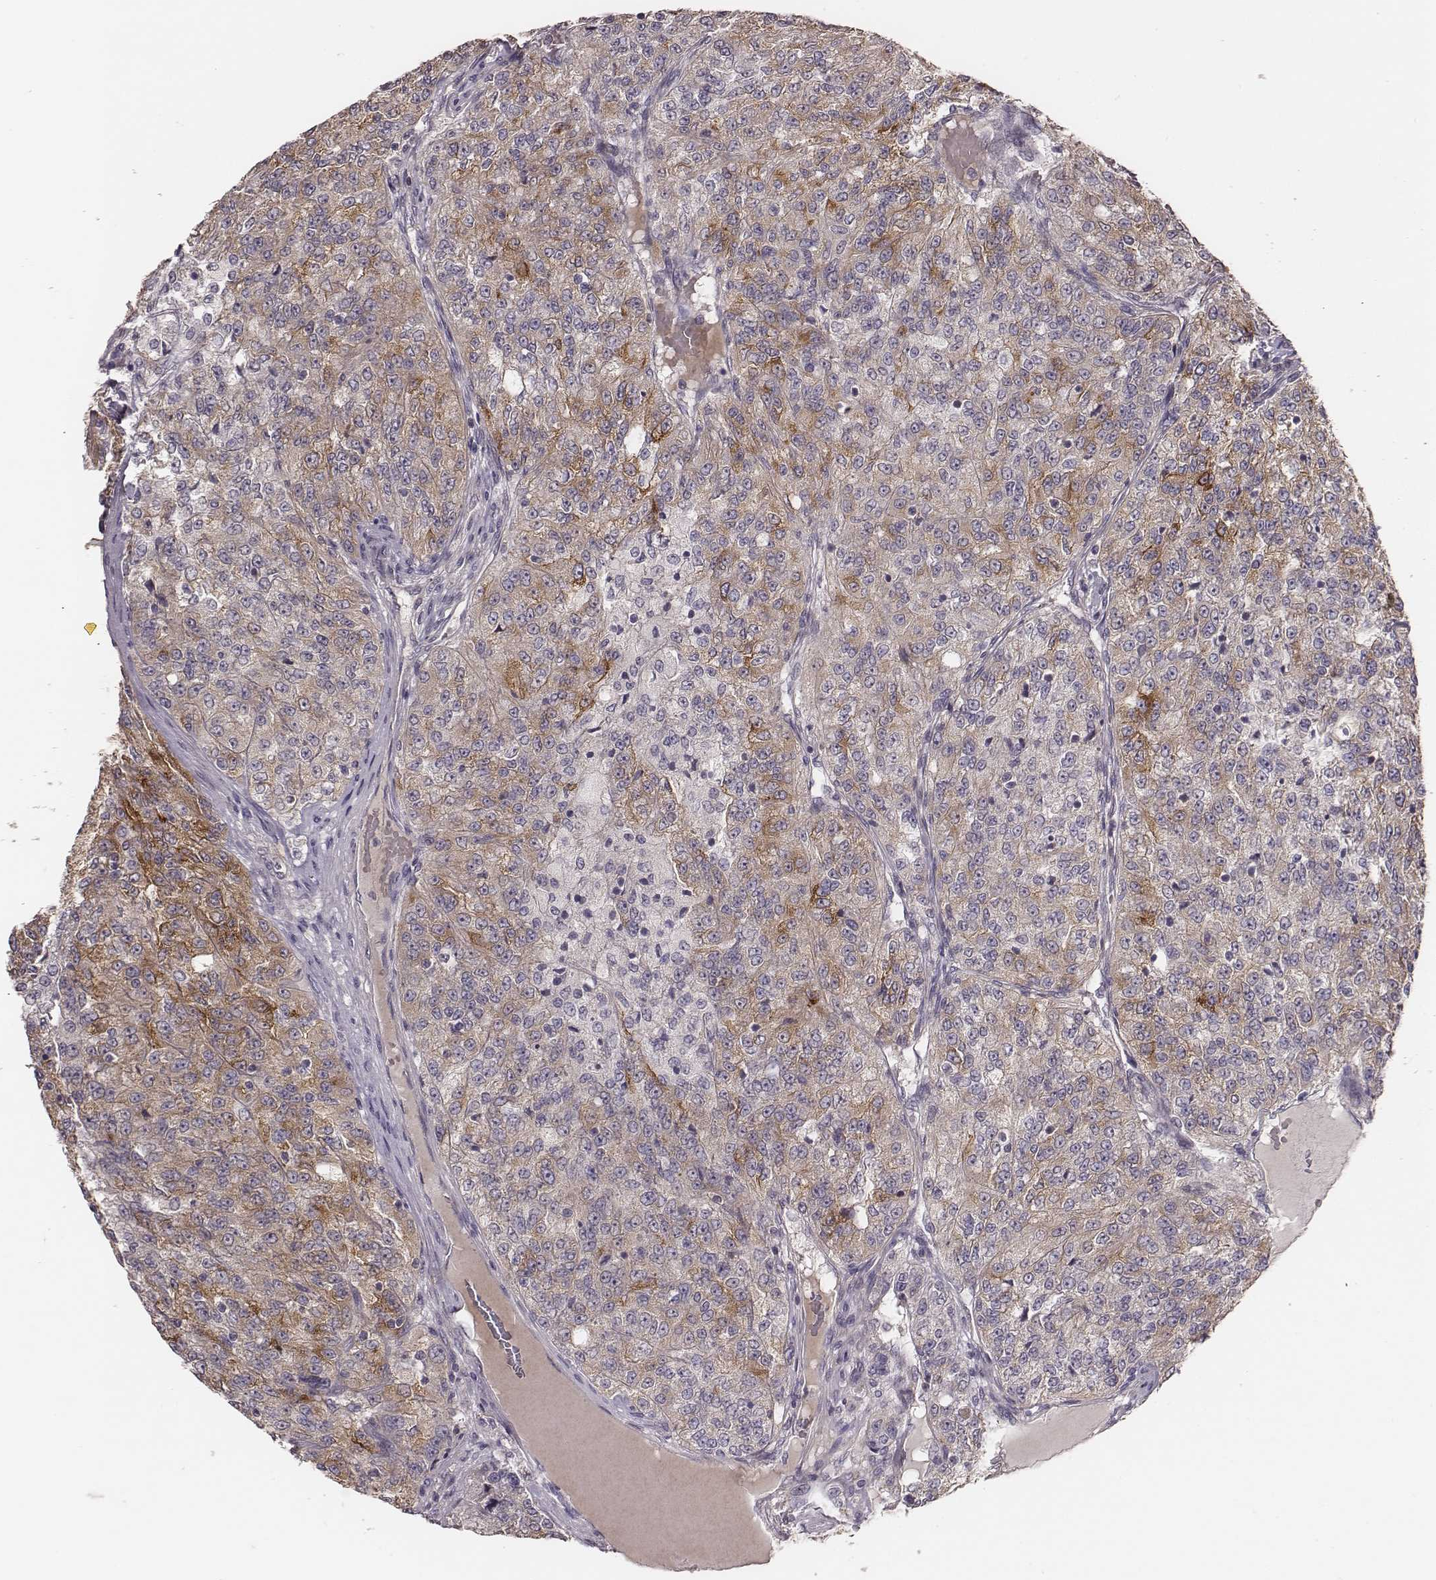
{"staining": {"intensity": "moderate", "quantity": "25%-75%", "location": "cytoplasmic/membranous"}, "tissue": "renal cancer", "cell_type": "Tumor cells", "image_type": "cancer", "snomed": [{"axis": "morphology", "description": "Adenocarcinoma, NOS"}, {"axis": "topography", "description": "Kidney"}], "caption": "High-magnification brightfield microscopy of renal cancer (adenocarcinoma) stained with DAB (brown) and counterstained with hematoxylin (blue). tumor cells exhibit moderate cytoplasmic/membranous expression is appreciated in about25%-75% of cells.", "gene": "HAVCR1", "patient": {"sex": "female", "age": 63}}